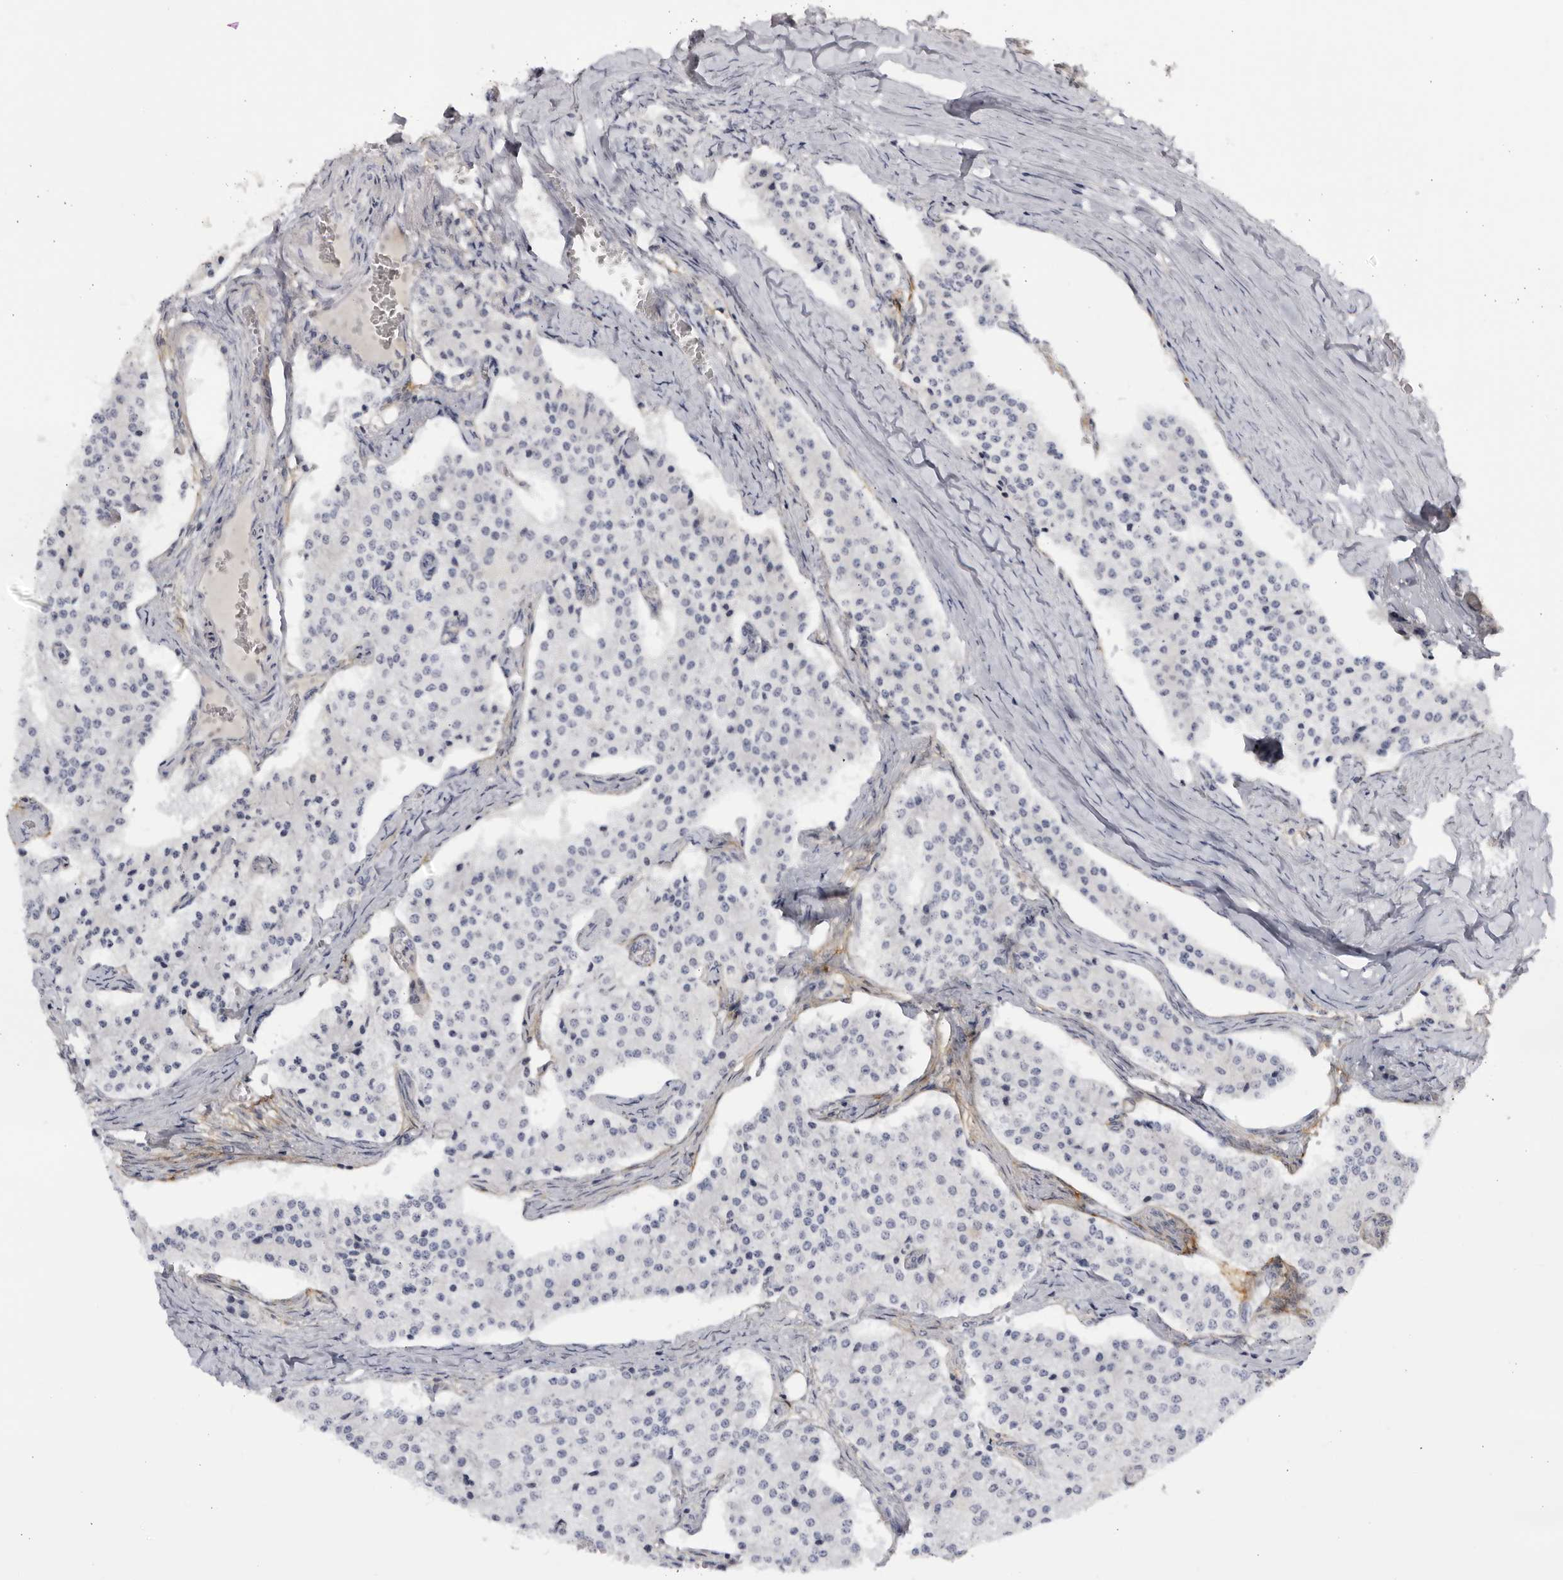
{"staining": {"intensity": "negative", "quantity": "none", "location": "none"}, "tissue": "carcinoid", "cell_type": "Tumor cells", "image_type": "cancer", "snomed": [{"axis": "morphology", "description": "Carcinoid, malignant, NOS"}, {"axis": "topography", "description": "Colon"}], "caption": "DAB immunohistochemical staining of human carcinoid (malignant) demonstrates no significant staining in tumor cells.", "gene": "CNBD1", "patient": {"sex": "female", "age": 52}}